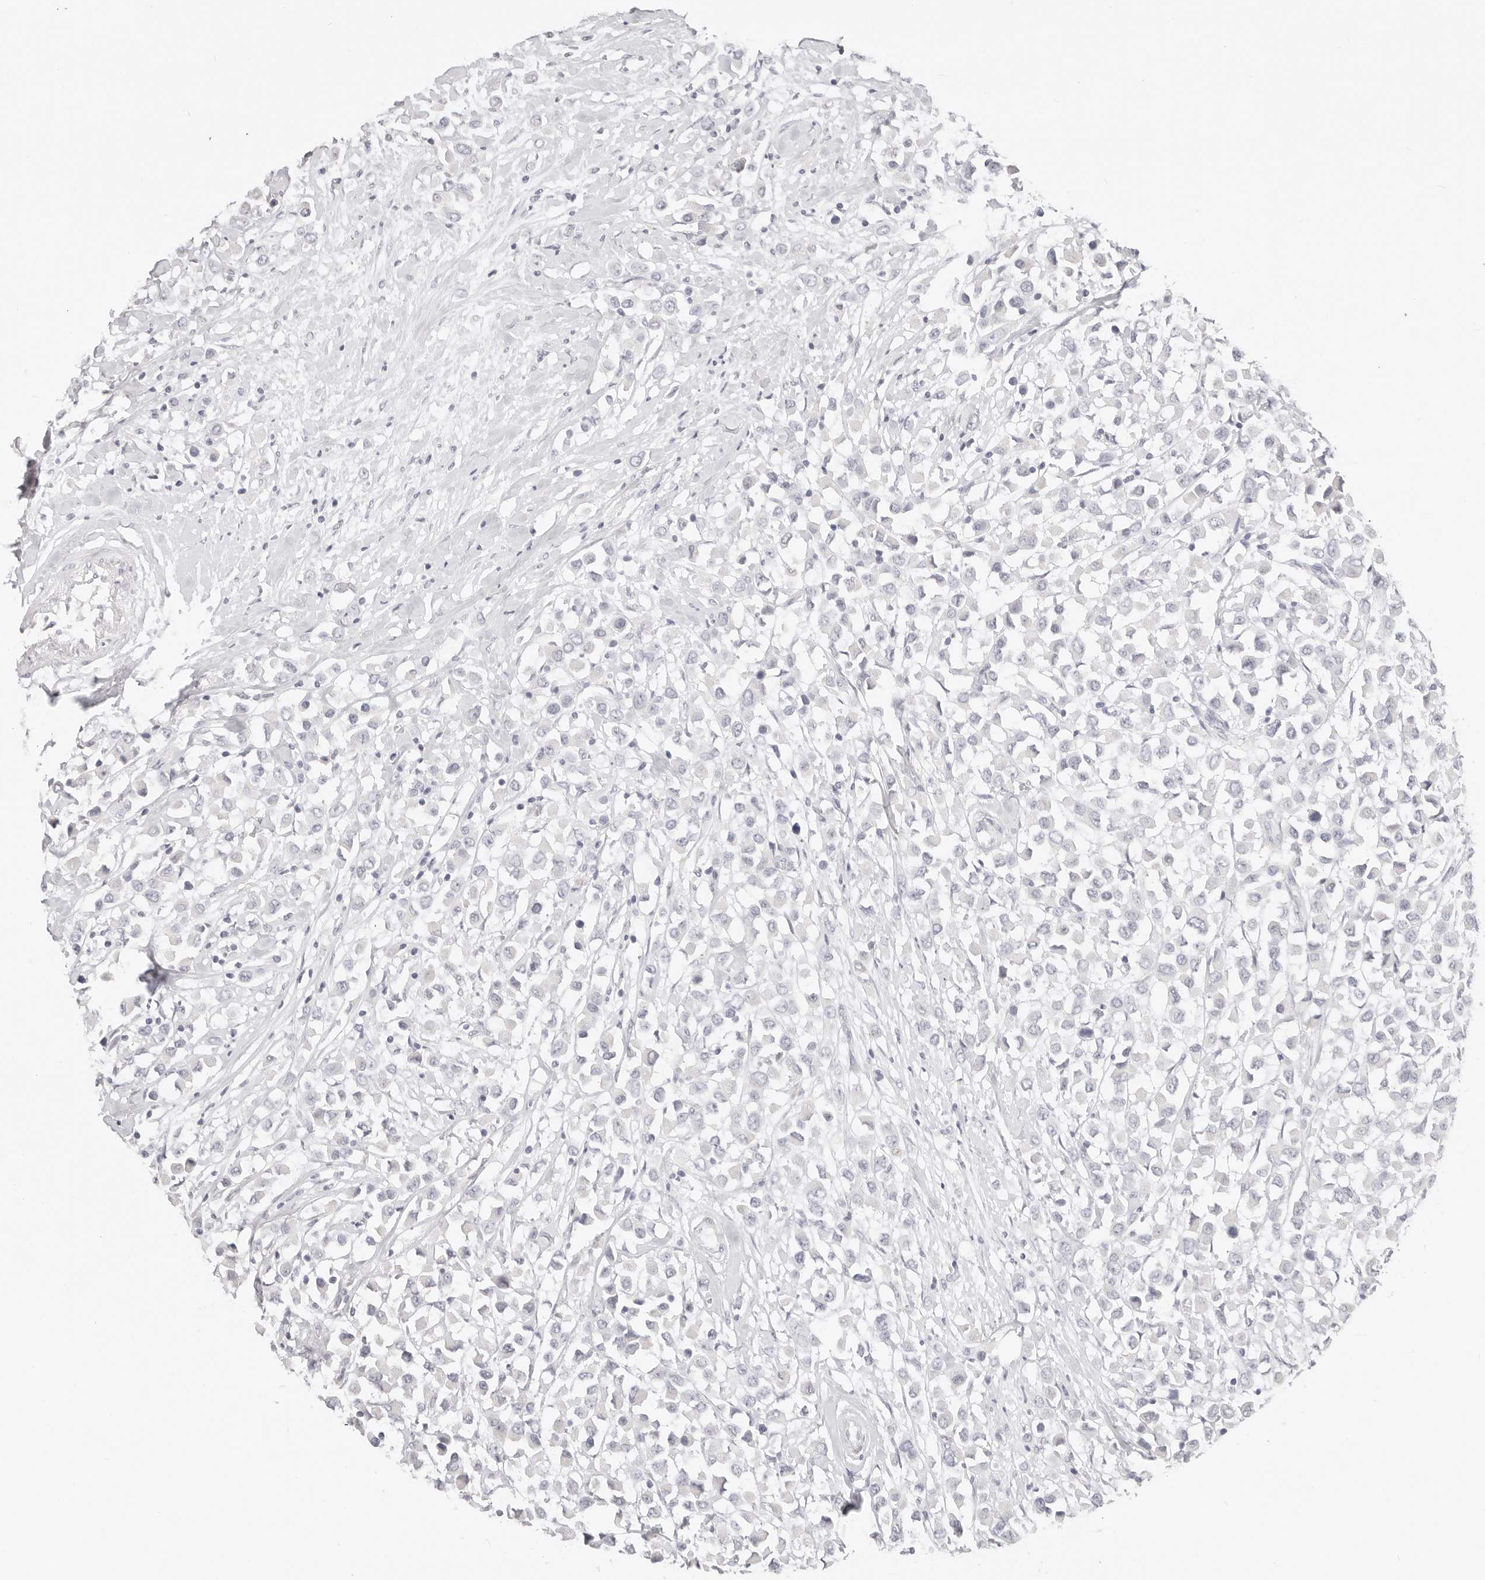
{"staining": {"intensity": "negative", "quantity": "none", "location": "none"}, "tissue": "breast cancer", "cell_type": "Tumor cells", "image_type": "cancer", "snomed": [{"axis": "morphology", "description": "Duct carcinoma"}, {"axis": "topography", "description": "Breast"}], "caption": "A high-resolution photomicrograph shows immunohistochemistry staining of breast cancer, which shows no significant positivity in tumor cells. The staining is performed using DAB brown chromogen with nuclei counter-stained in using hematoxylin.", "gene": "ASCL1", "patient": {"sex": "female", "age": 61}}